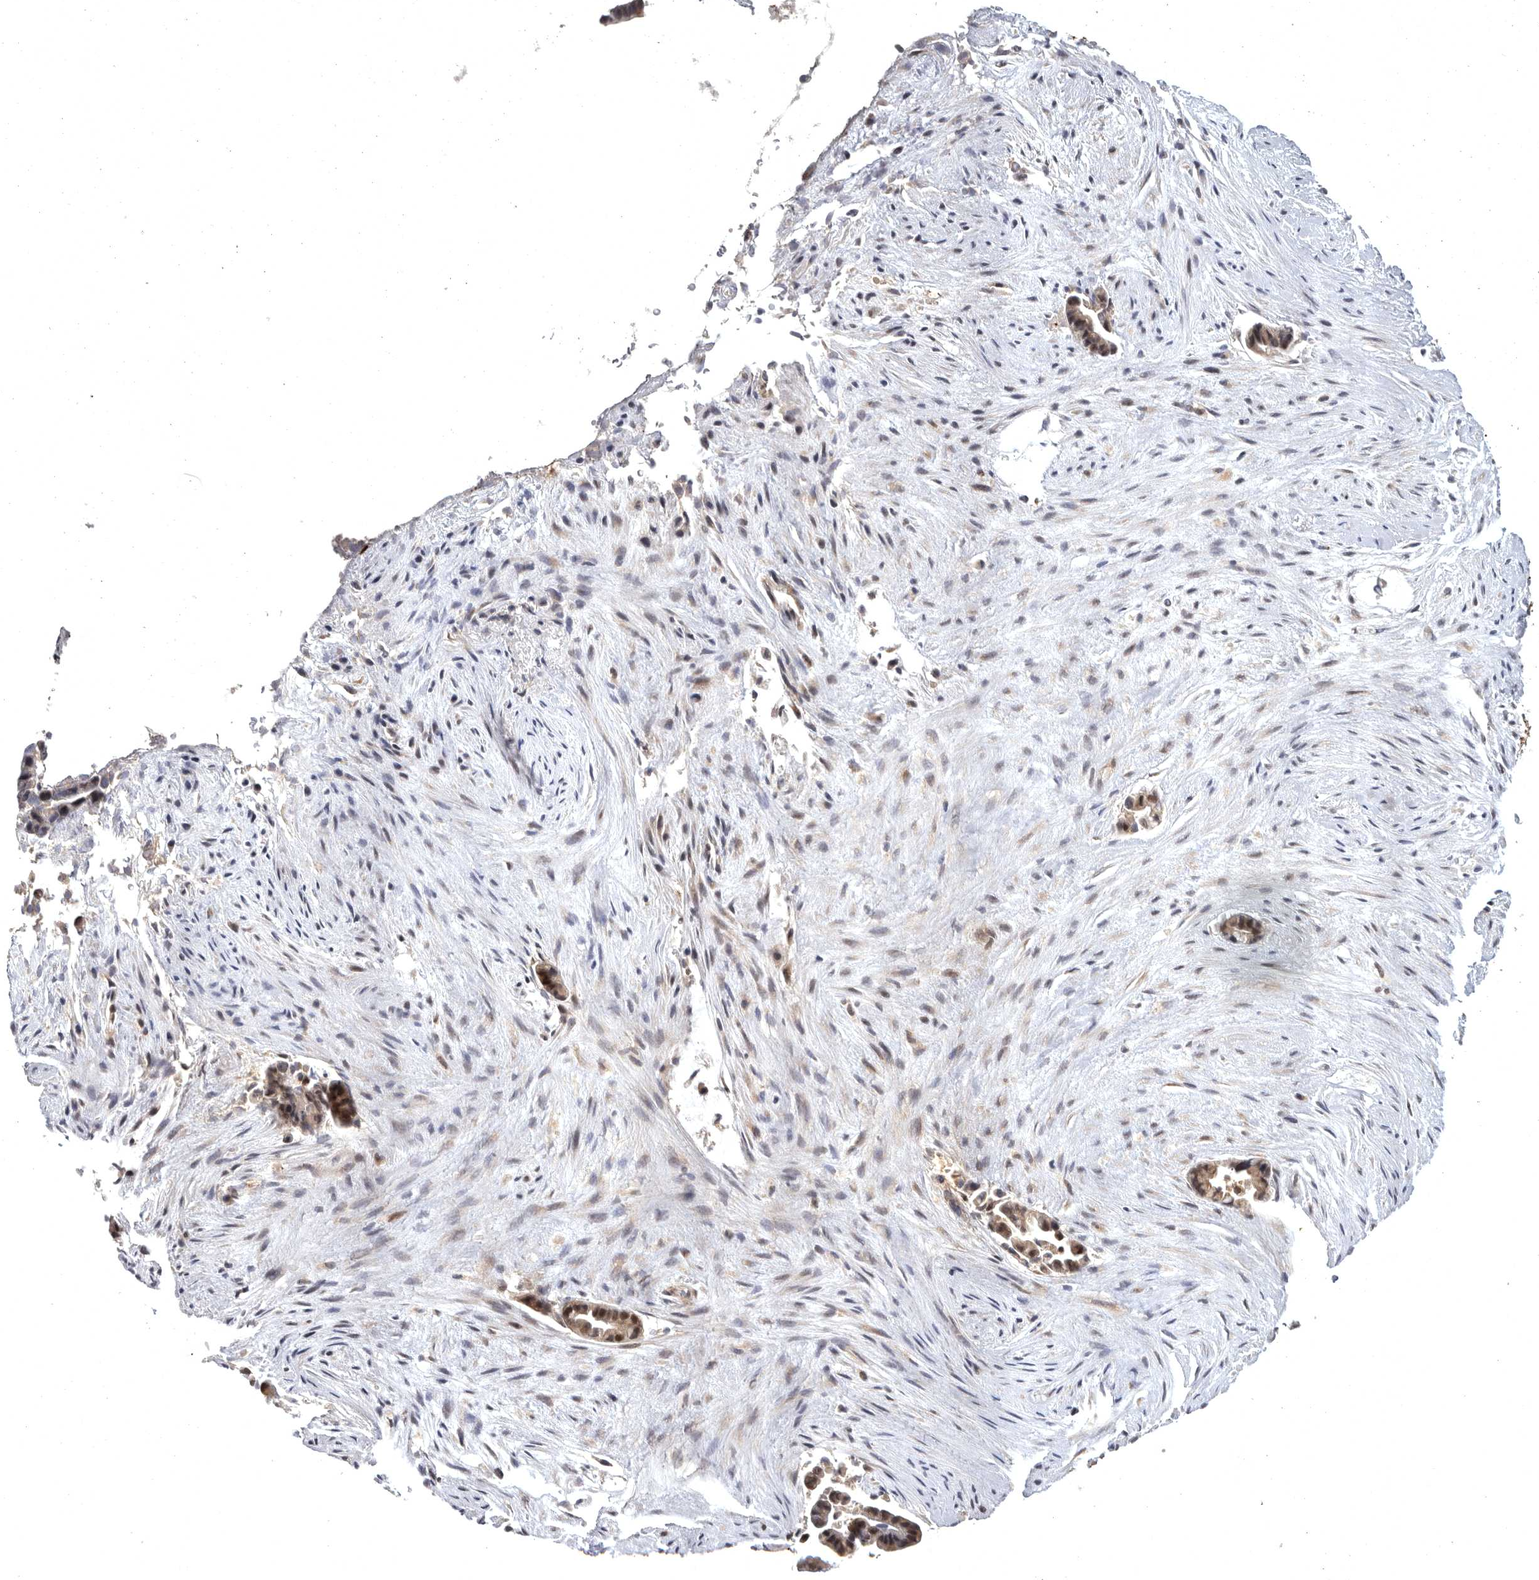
{"staining": {"intensity": "weak", "quantity": ">75%", "location": "cytoplasmic/membranous,nuclear"}, "tissue": "liver cancer", "cell_type": "Tumor cells", "image_type": "cancer", "snomed": [{"axis": "morphology", "description": "Cholangiocarcinoma"}, {"axis": "topography", "description": "Liver"}], "caption": "Protein expression analysis of liver cholangiocarcinoma displays weak cytoplasmic/membranous and nuclear positivity in about >75% of tumor cells.", "gene": "MAN2A1", "patient": {"sex": "female", "age": 55}}